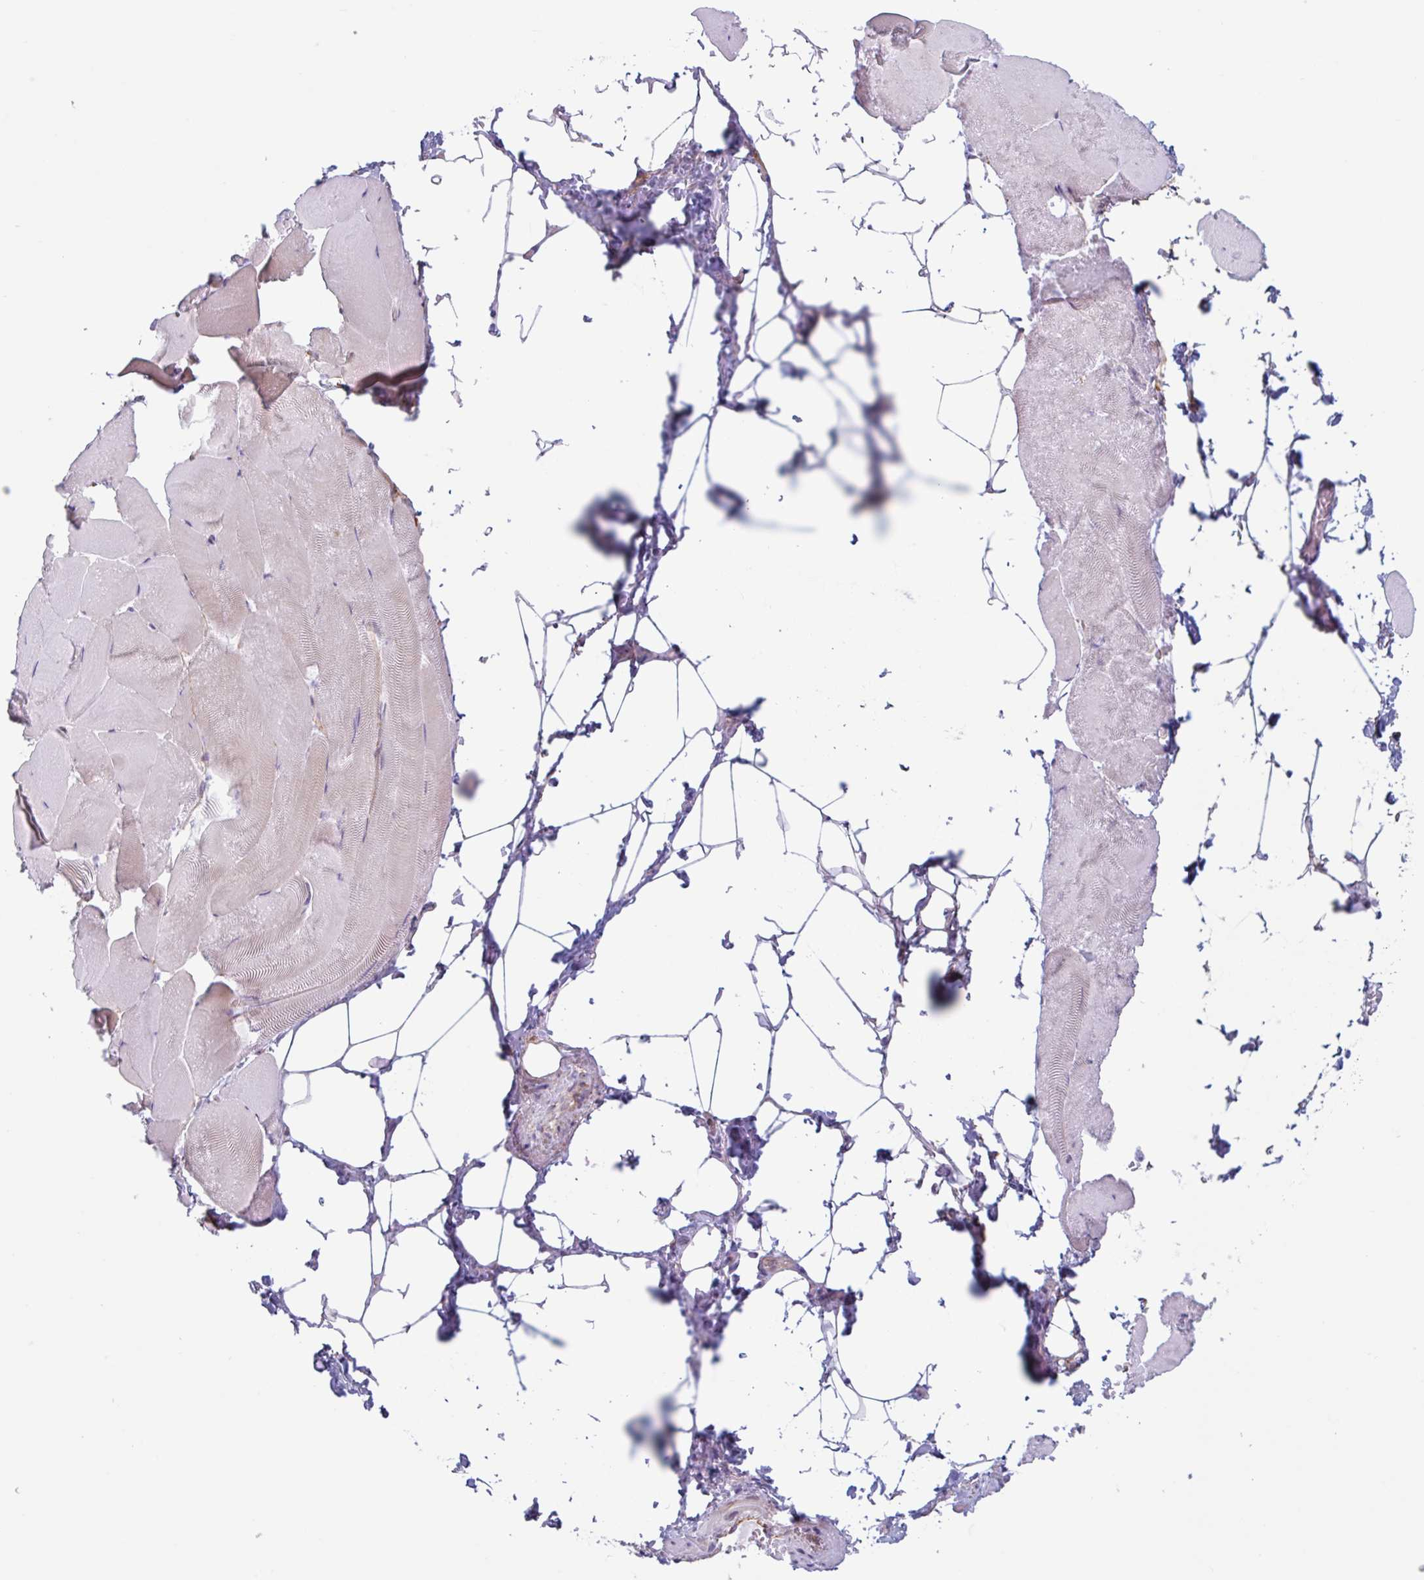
{"staining": {"intensity": "negative", "quantity": "none", "location": "none"}, "tissue": "skeletal muscle", "cell_type": "Myocytes", "image_type": "normal", "snomed": [{"axis": "morphology", "description": "Normal tissue, NOS"}, {"axis": "topography", "description": "Skeletal muscle"}], "caption": "High power microscopy photomicrograph of an immunohistochemistry photomicrograph of unremarkable skeletal muscle, revealing no significant positivity in myocytes. The staining is performed using DAB brown chromogen with nuclei counter-stained in using hematoxylin.", "gene": "MYH10", "patient": {"sex": "female", "age": 64}}